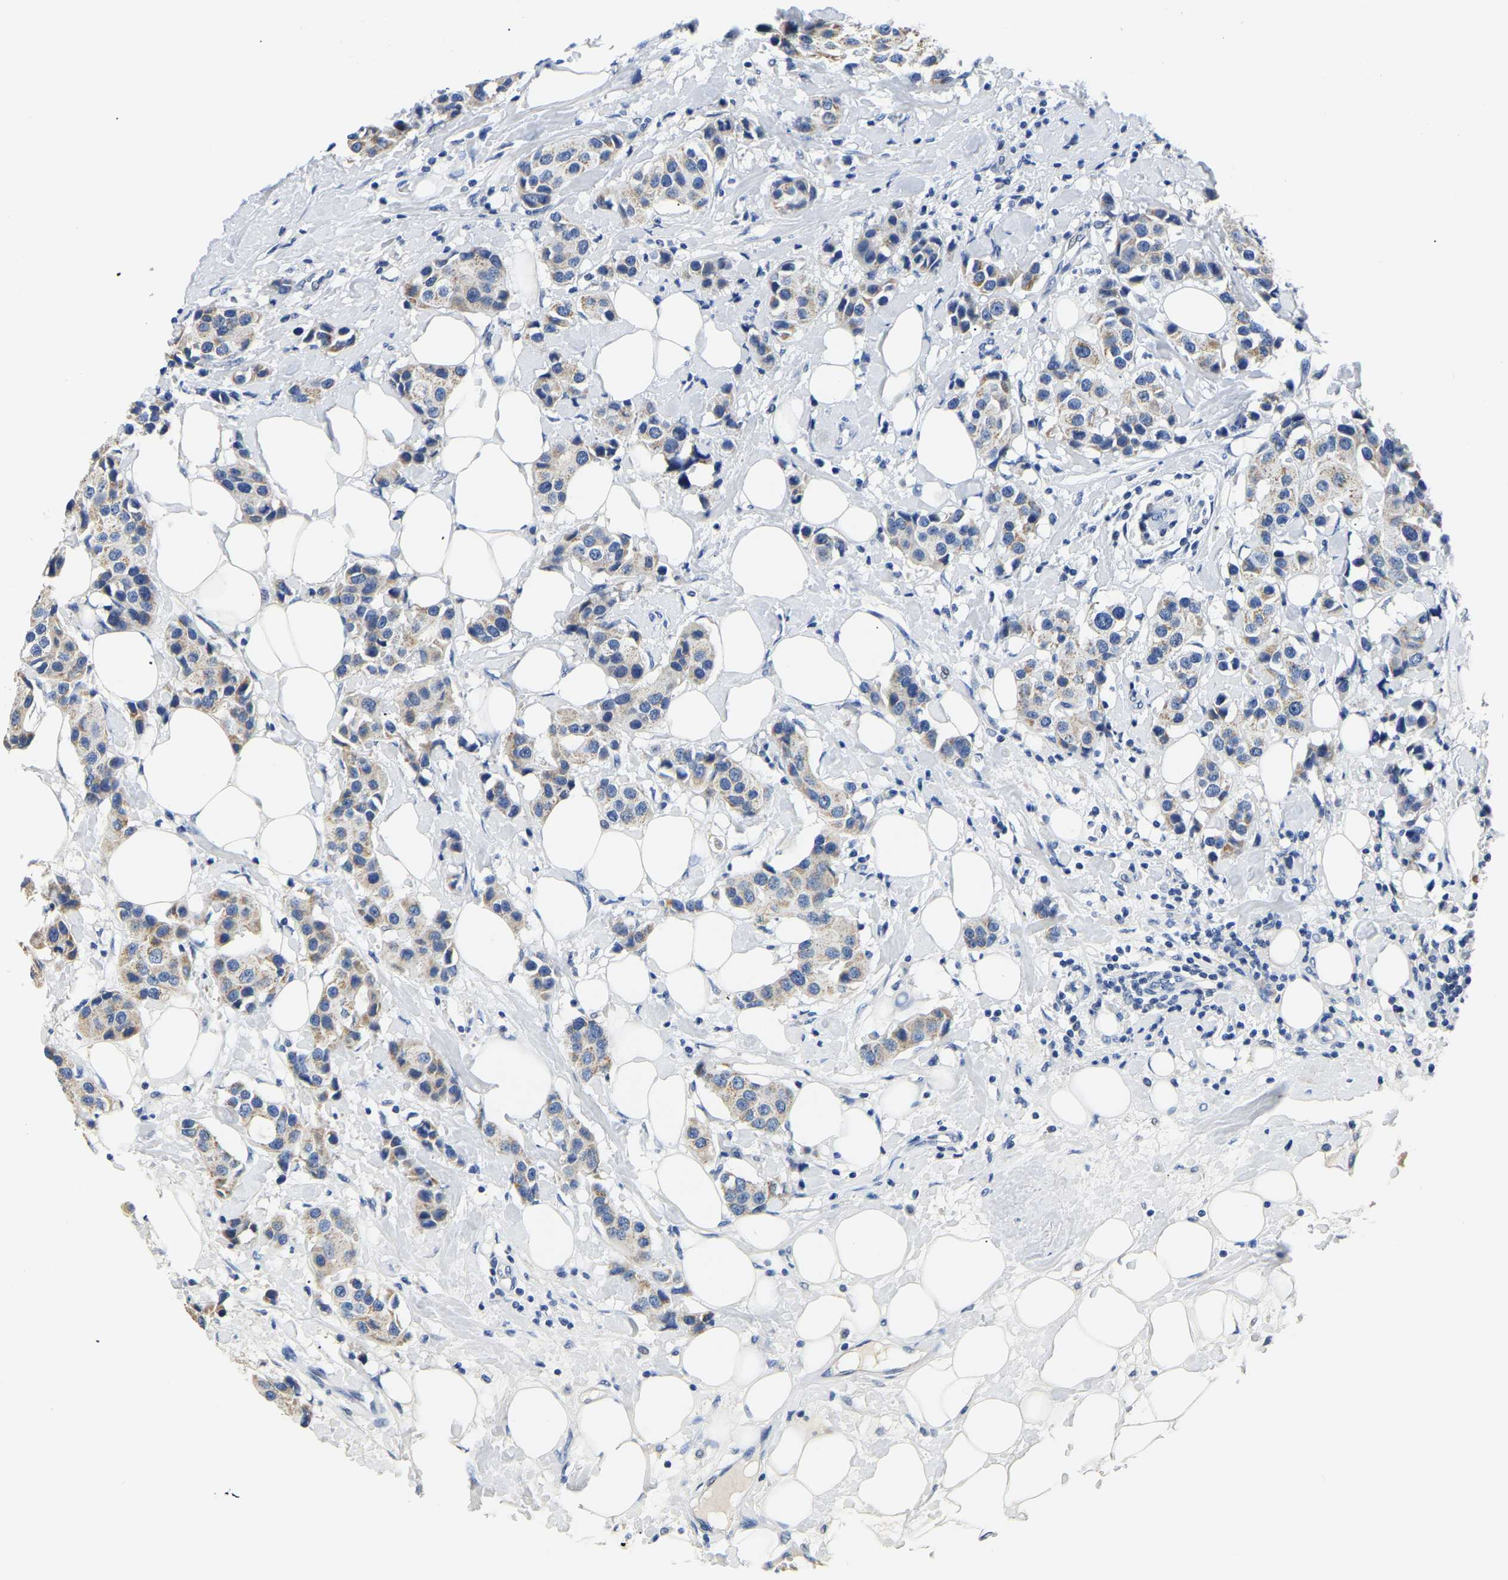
{"staining": {"intensity": "moderate", "quantity": "<25%", "location": "cytoplasmic/membranous"}, "tissue": "breast cancer", "cell_type": "Tumor cells", "image_type": "cancer", "snomed": [{"axis": "morphology", "description": "Normal tissue, NOS"}, {"axis": "morphology", "description": "Duct carcinoma"}, {"axis": "topography", "description": "Breast"}], "caption": "A micrograph of breast infiltrating ductal carcinoma stained for a protein shows moderate cytoplasmic/membranous brown staining in tumor cells.", "gene": "PCK2", "patient": {"sex": "female", "age": 39}}